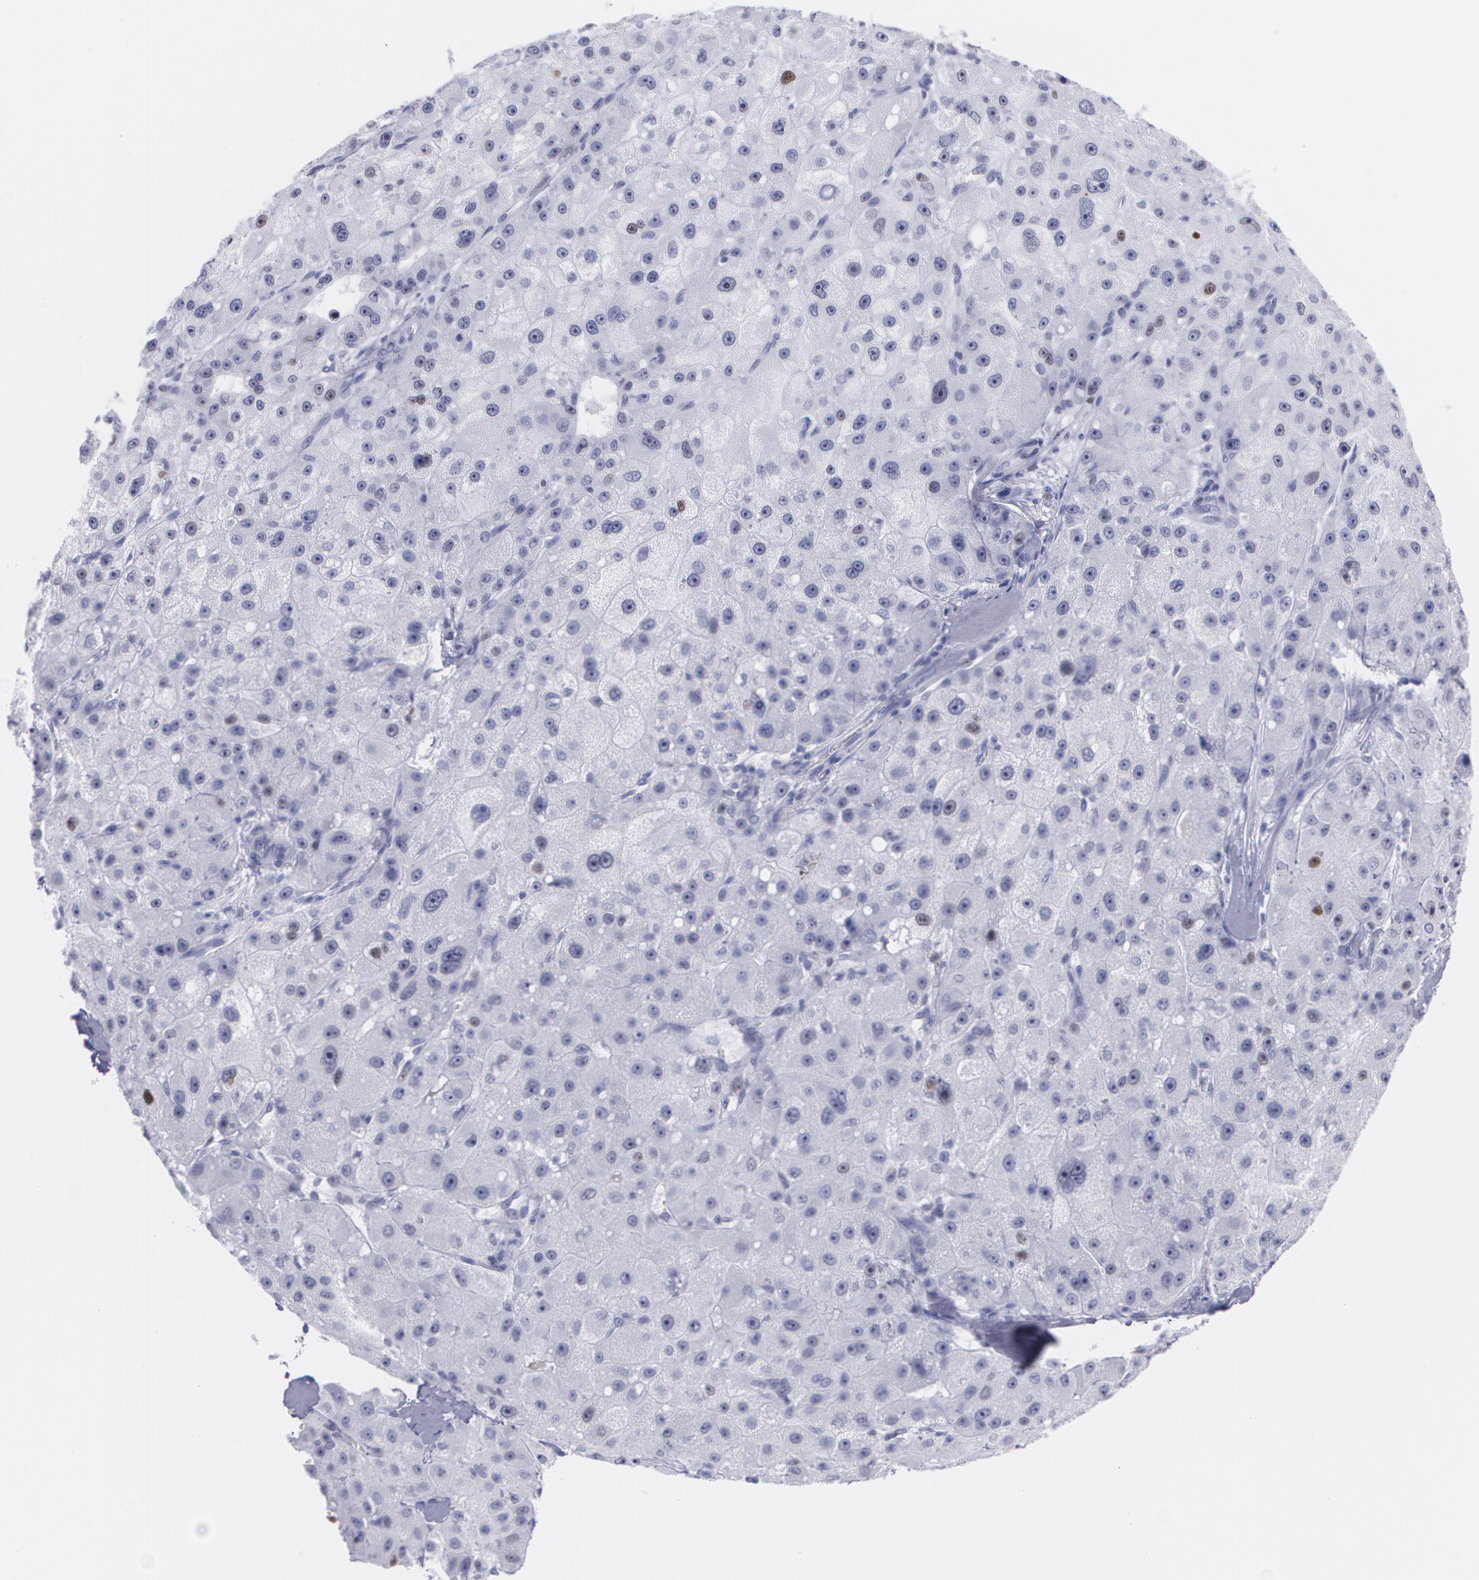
{"staining": {"intensity": "weak", "quantity": "<25%", "location": "nuclear"}, "tissue": "liver cancer", "cell_type": "Tumor cells", "image_type": "cancer", "snomed": [{"axis": "morphology", "description": "Carcinoma, Hepatocellular, NOS"}, {"axis": "topography", "description": "Liver"}], "caption": "The immunohistochemistry image has no significant staining in tumor cells of hepatocellular carcinoma (liver) tissue.", "gene": "TP53", "patient": {"sex": "male", "age": 80}}